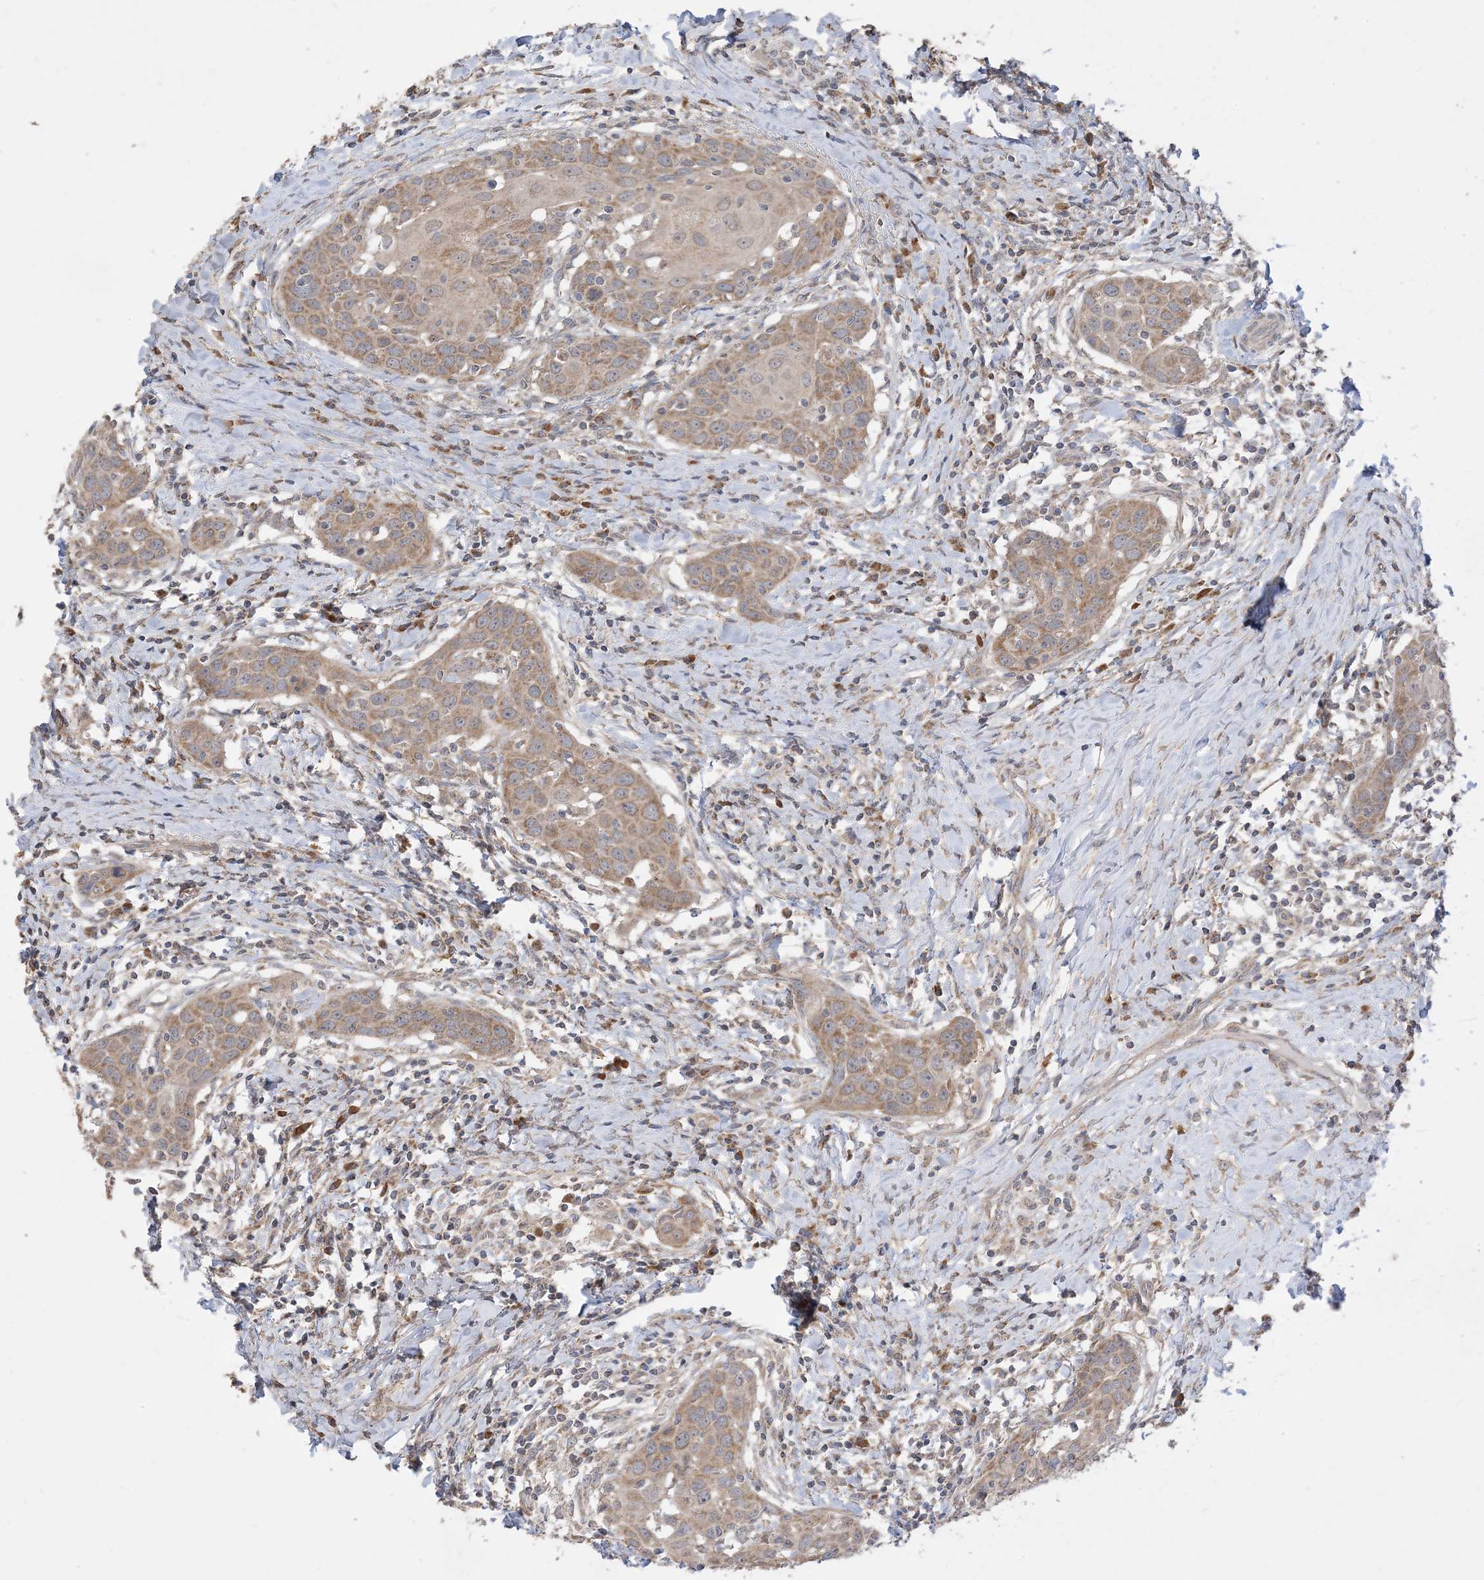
{"staining": {"intensity": "moderate", "quantity": ">75%", "location": "cytoplasmic/membranous"}, "tissue": "head and neck cancer", "cell_type": "Tumor cells", "image_type": "cancer", "snomed": [{"axis": "morphology", "description": "Squamous cell carcinoma, NOS"}, {"axis": "topography", "description": "Oral tissue"}, {"axis": "topography", "description": "Head-Neck"}], "caption": "Immunohistochemistry (IHC) of human squamous cell carcinoma (head and neck) exhibits medium levels of moderate cytoplasmic/membranous staining in about >75% of tumor cells. Nuclei are stained in blue.", "gene": "SIRT3", "patient": {"sex": "female", "age": 50}}